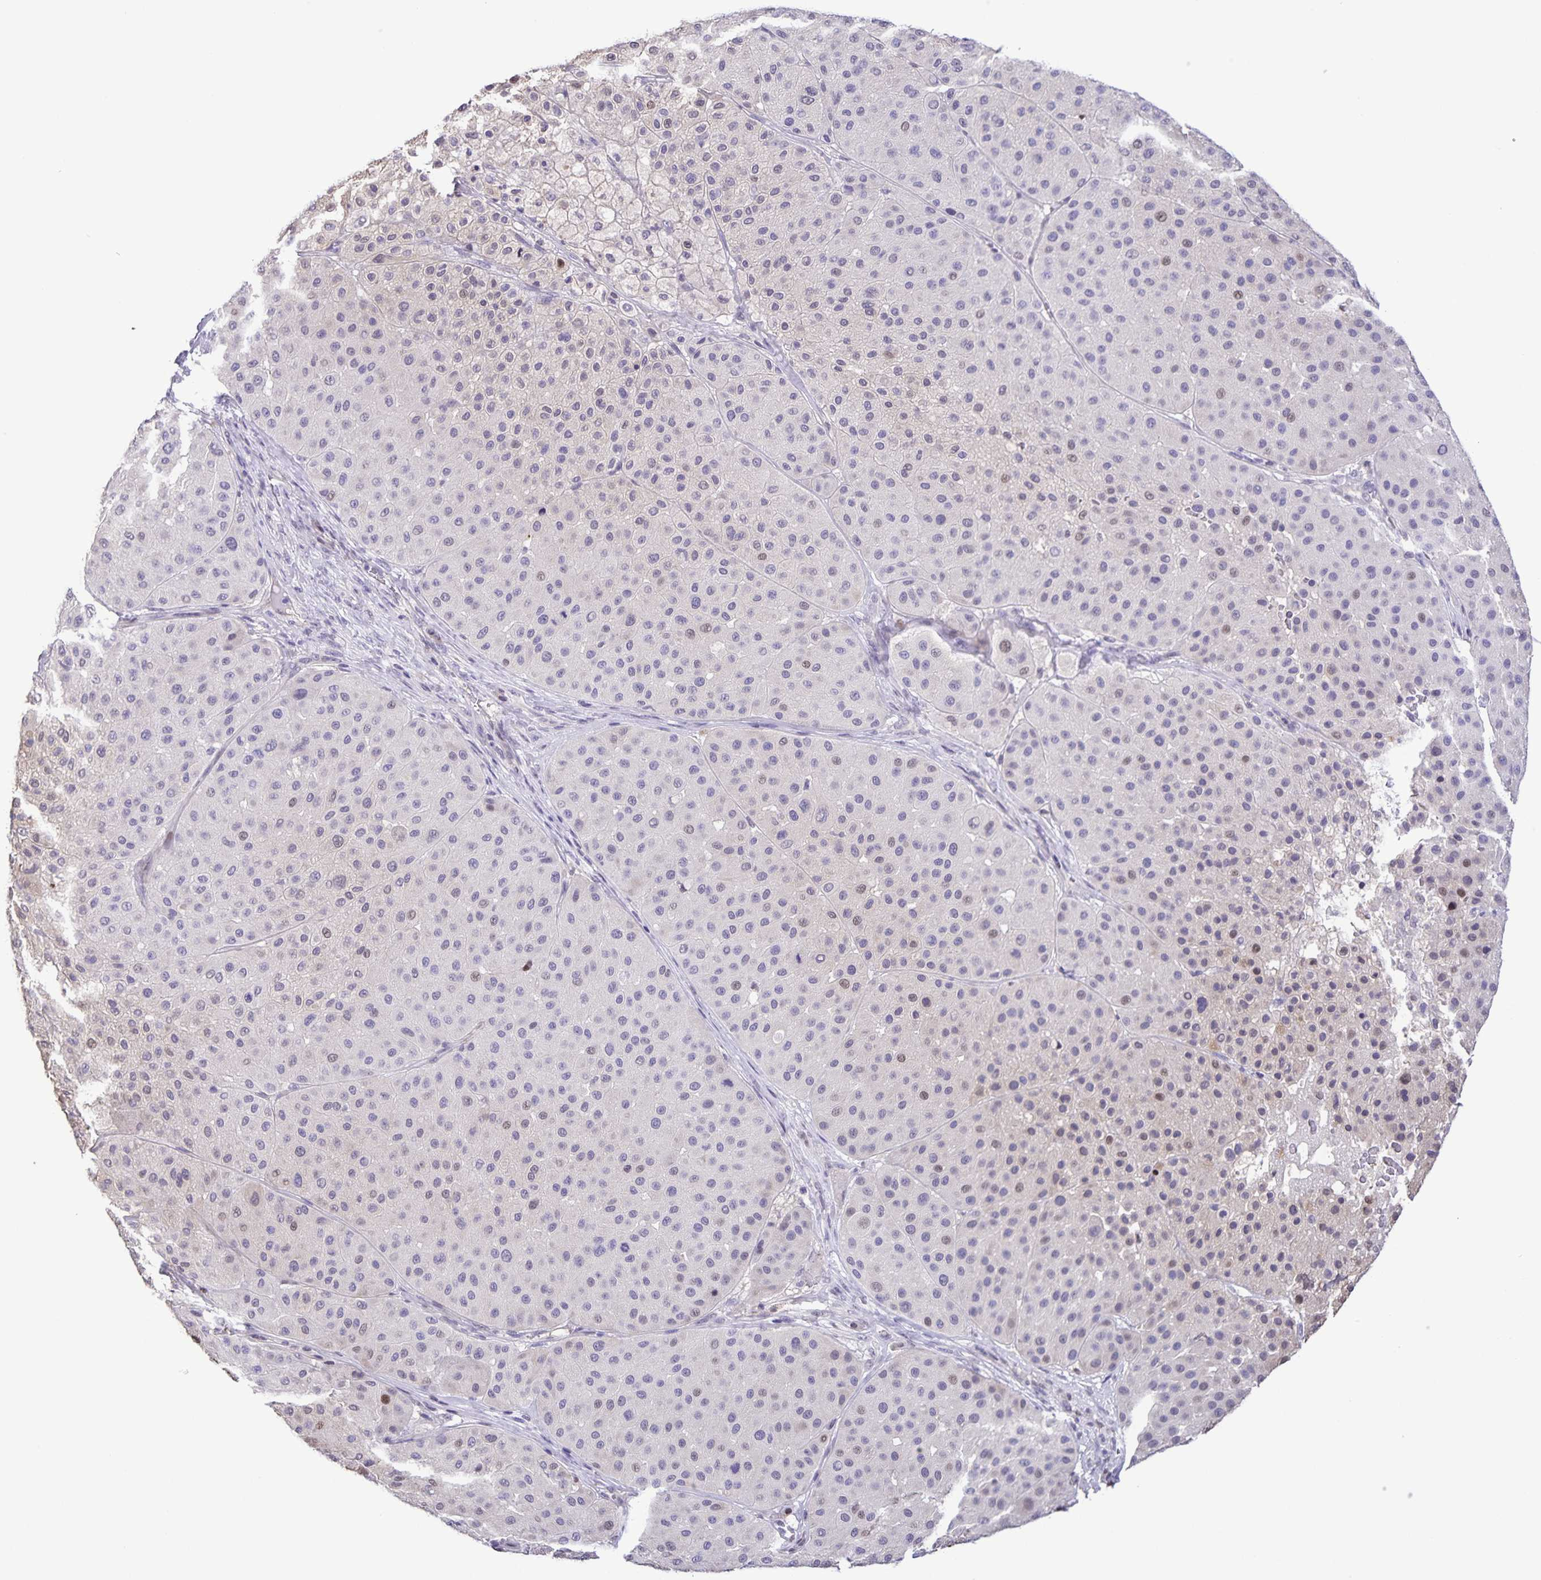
{"staining": {"intensity": "negative", "quantity": "none", "location": "none"}, "tissue": "melanoma", "cell_type": "Tumor cells", "image_type": "cancer", "snomed": [{"axis": "morphology", "description": "Malignant melanoma, Metastatic site"}, {"axis": "topography", "description": "Smooth muscle"}], "caption": "IHC of melanoma shows no expression in tumor cells.", "gene": "ONECUT2", "patient": {"sex": "male", "age": 41}}